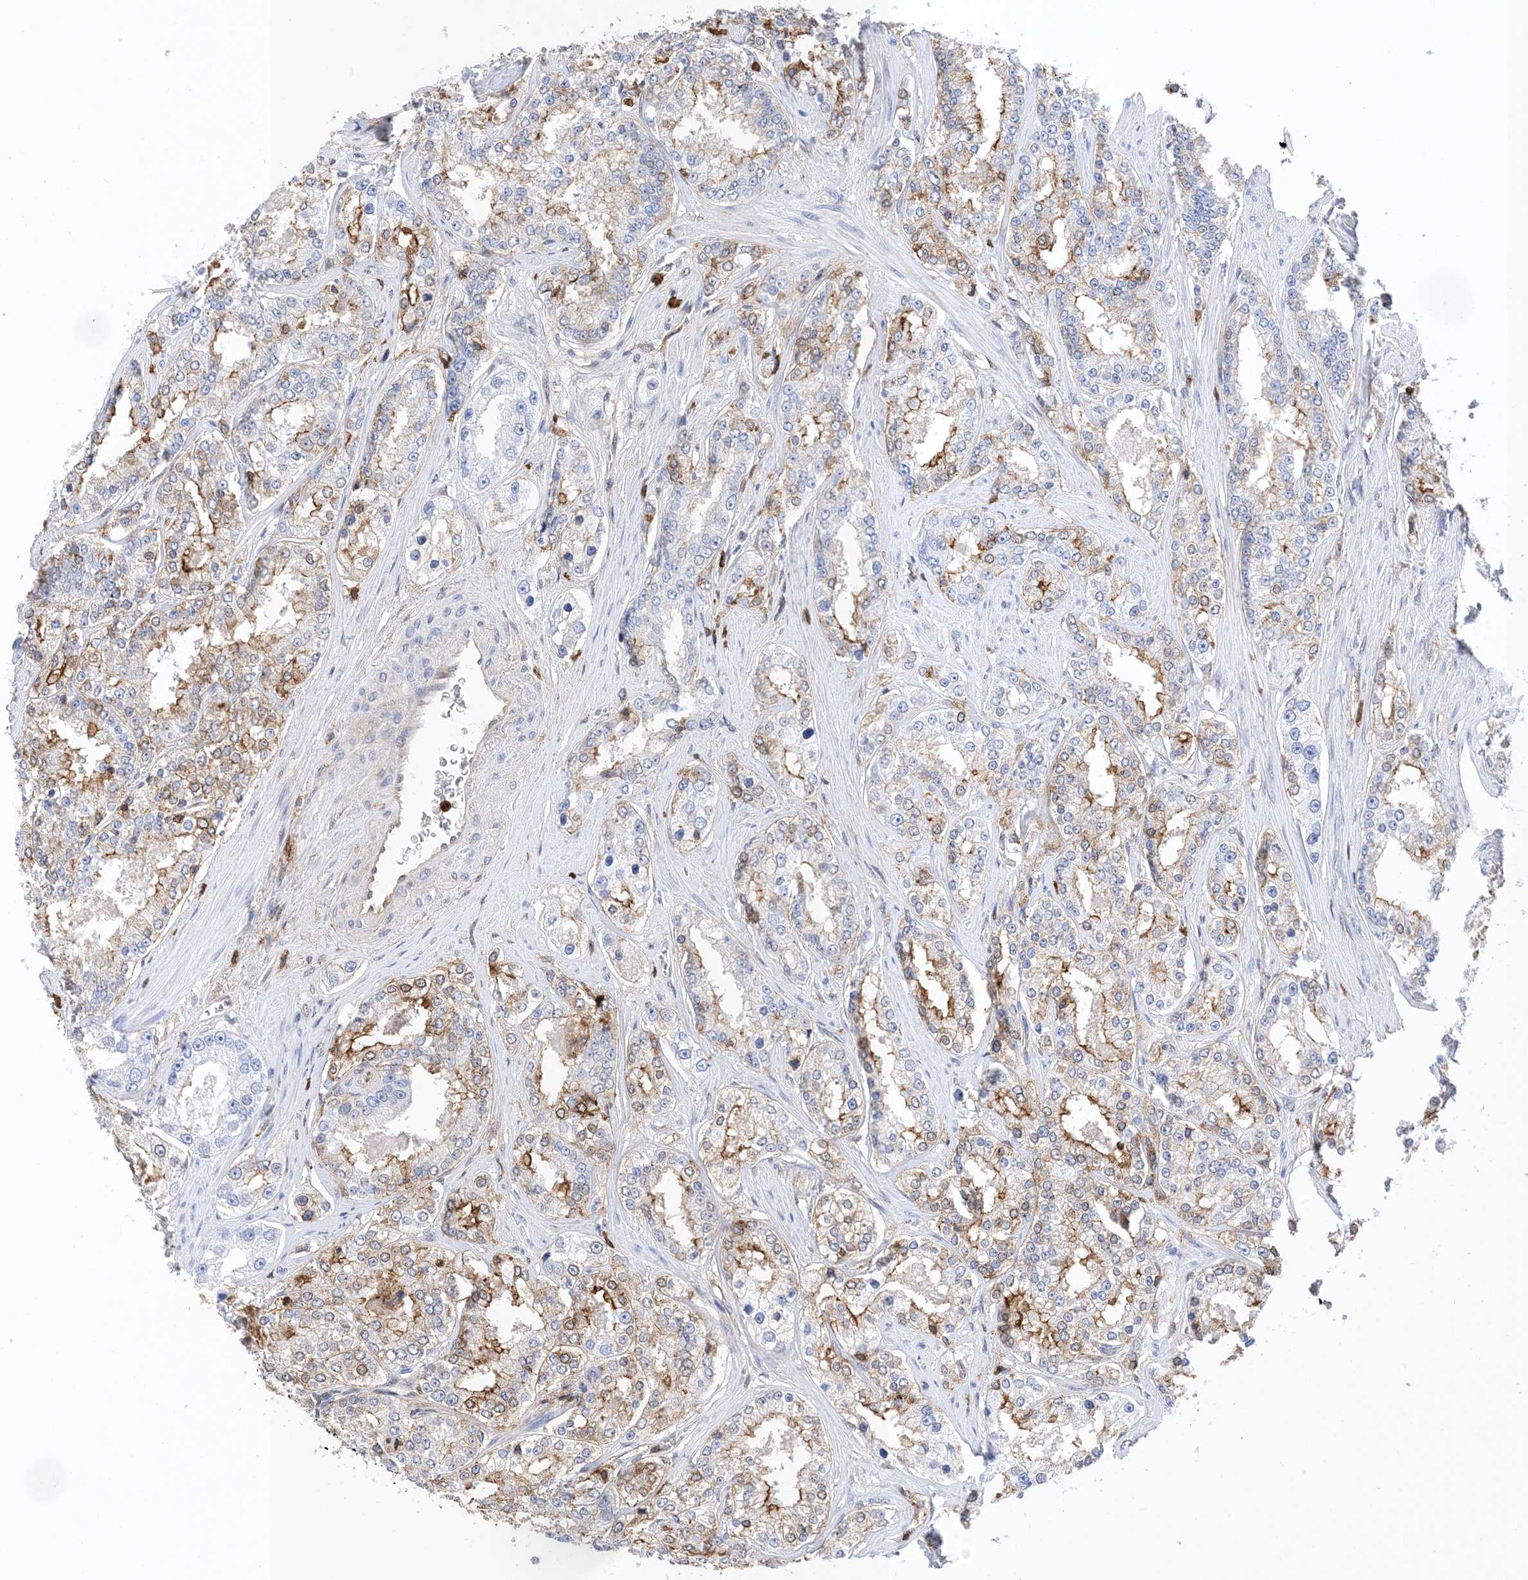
{"staining": {"intensity": "moderate", "quantity": "<25%", "location": "cytoplasmic/membranous"}, "tissue": "prostate cancer", "cell_type": "Tumor cells", "image_type": "cancer", "snomed": [{"axis": "morphology", "description": "Normal tissue, NOS"}, {"axis": "morphology", "description": "Adenocarcinoma, High grade"}, {"axis": "topography", "description": "Prostate"}], "caption": "This micrograph reveals IHC staining of prostate high-grade adenocarcinoma, with low moderate cytoplasmic/membranous expression in about <25% of tumor cells.", "gene": "ANXA1", "patient": {"sex": "male", "age": 83}}